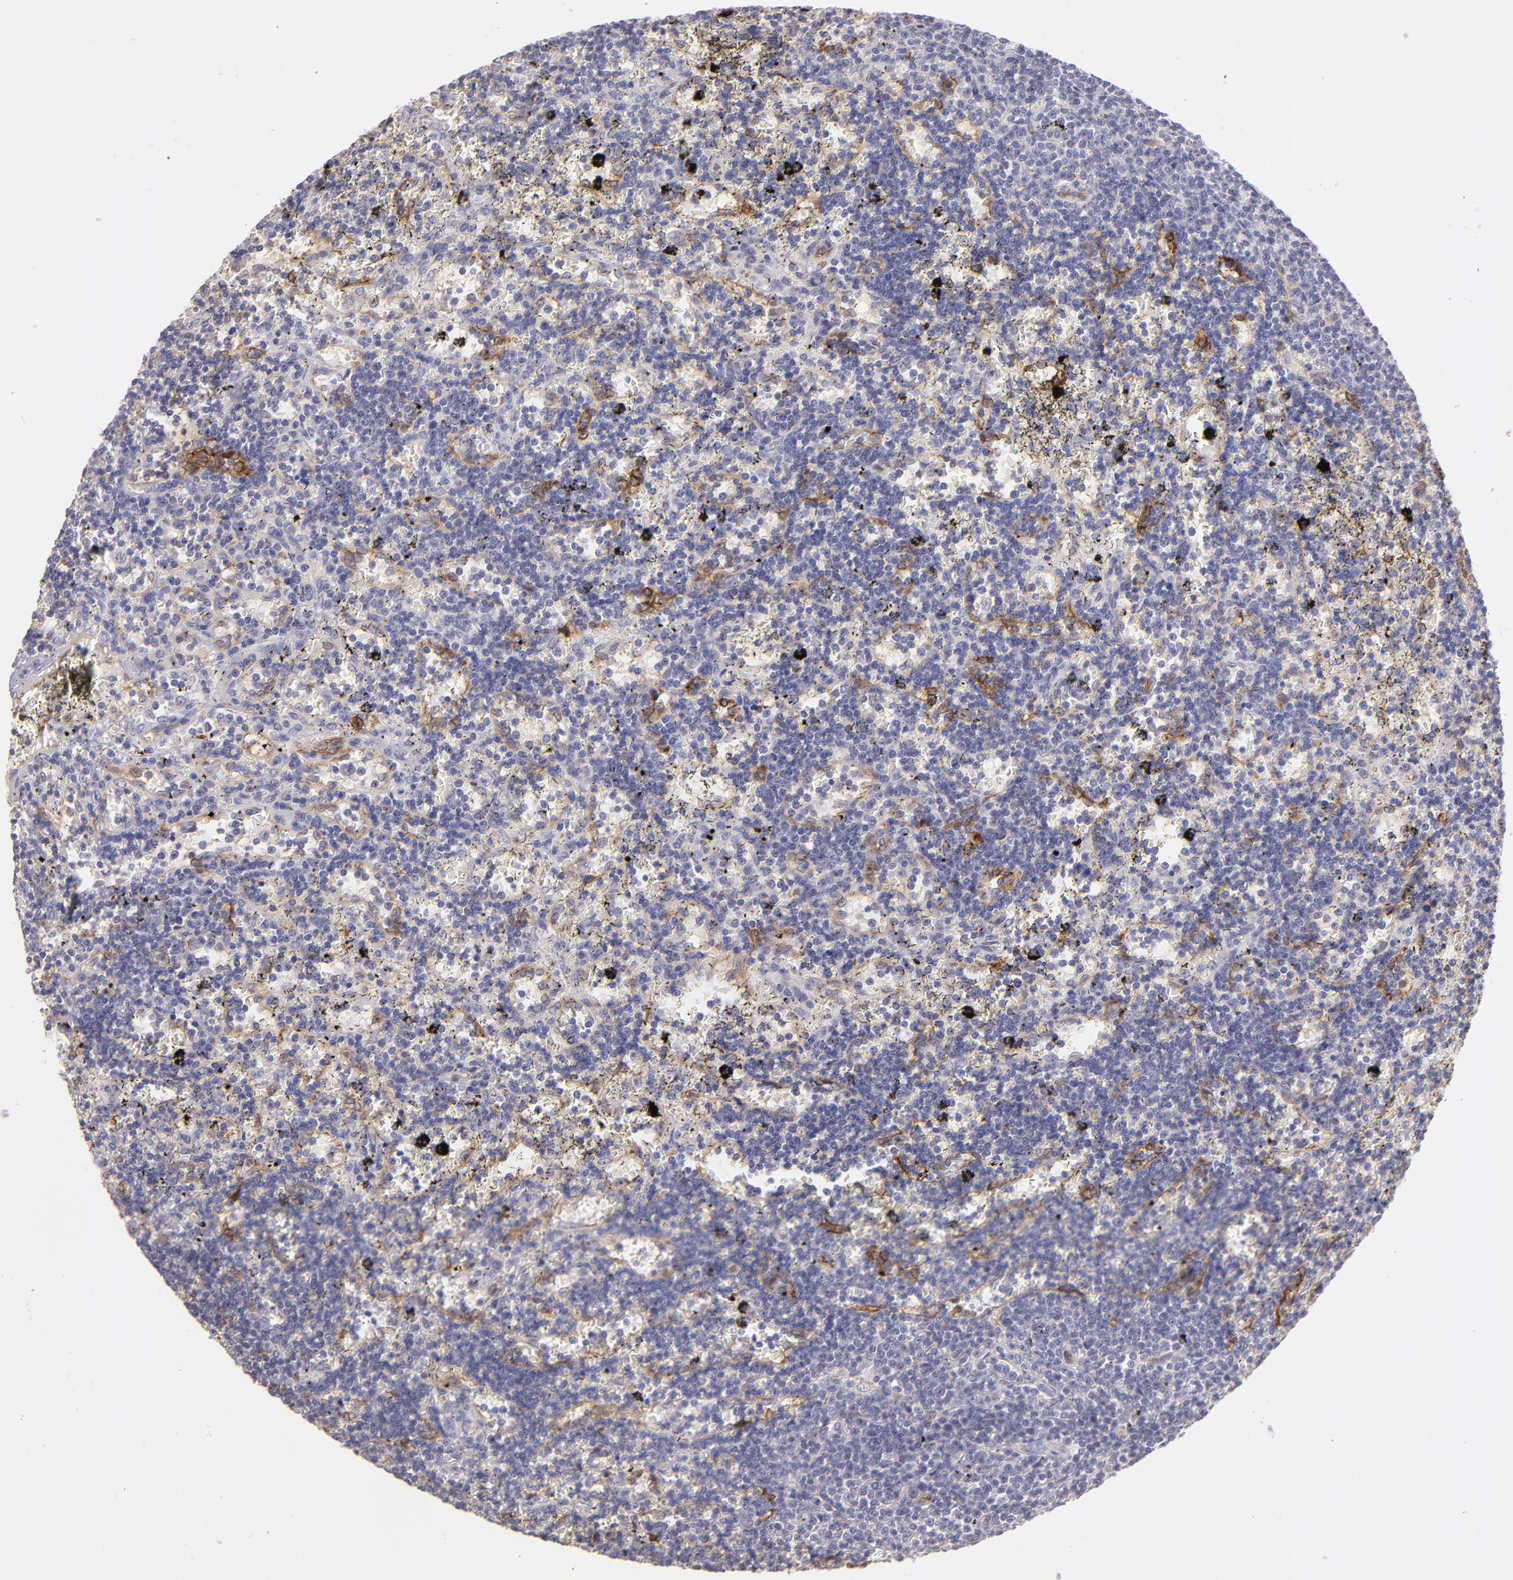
{"staining": {"intensity": "negative", "quantity": "none", "location": "none"}, "tissue": "lymphoma", "cell_type": "Tumor cells", "image_type": "cancer", "snomed": [{"axis": "morphology", "description": "Malignant lymphoma, non-Hodgkin's type, Low grade"}, {"axis": "topography", "description": "Spleen"}], "caption": "IHC of malignant lymphoma, non-Hodgkin's type (low-grade) shows no positivity in tumor cells.", "gene": "THBD", "patient": {"sex": "male", "age": 60}}